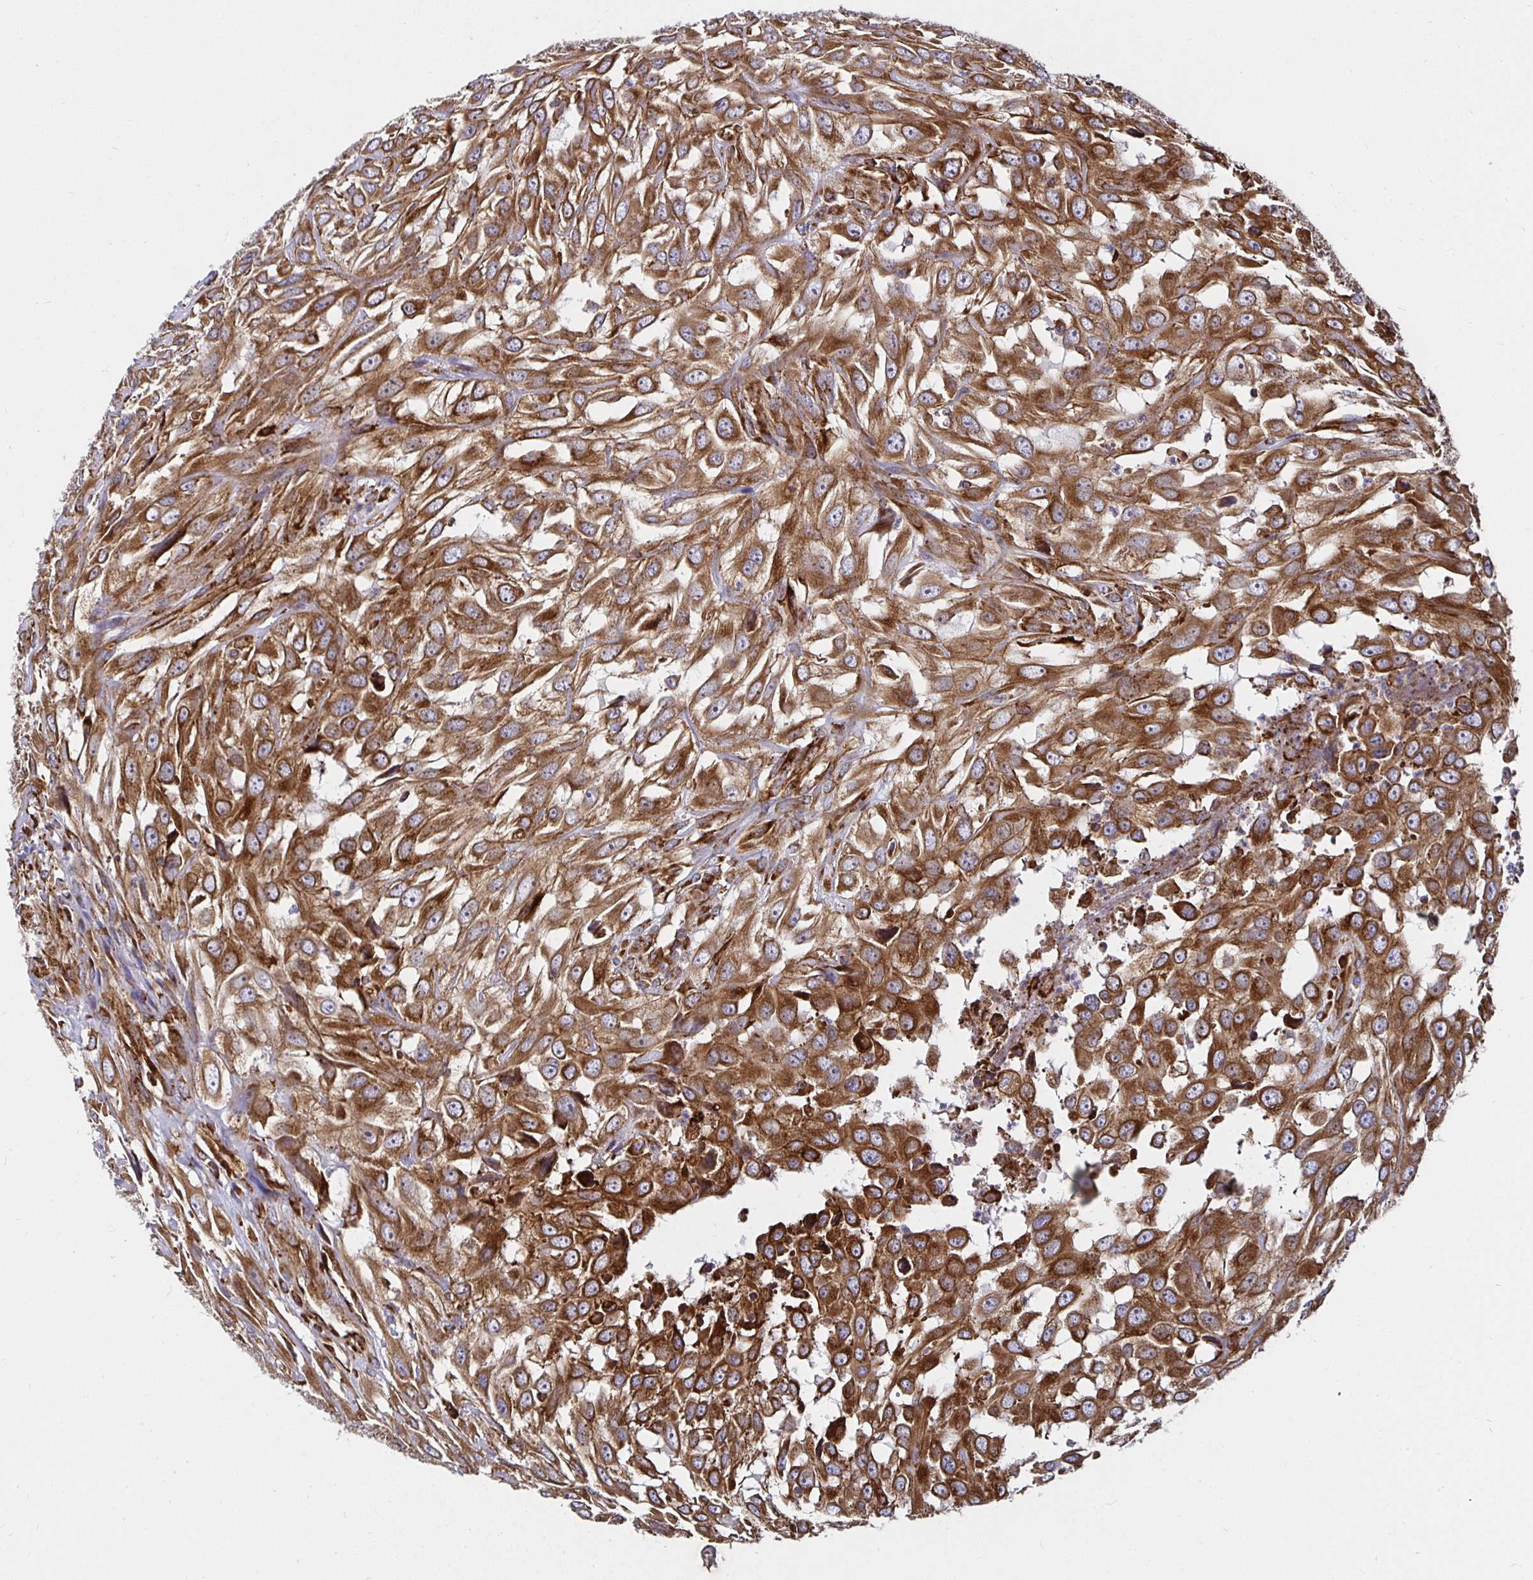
{"staining": {"intensity": "strong", "quantity": ">75%", "location": "cytoplasmic/membranous"}, "tissue": "urothelial cancer", "cell_type": "Tumor cells", "image_type": "cancer", "snomed": [{"axis": "morphology", "description": "Urothelial carcinoma, High grade"}, {"axis": "topography", "description": "Urinary bladder"}], "caption": "Protein analysis of urothelial cancer tissue shows strong cytoplasmic/membranous staining in approximately >75% of tumor cells.", "gene": "SMYD3", "patient": {"sex": "male", "age": 67}}